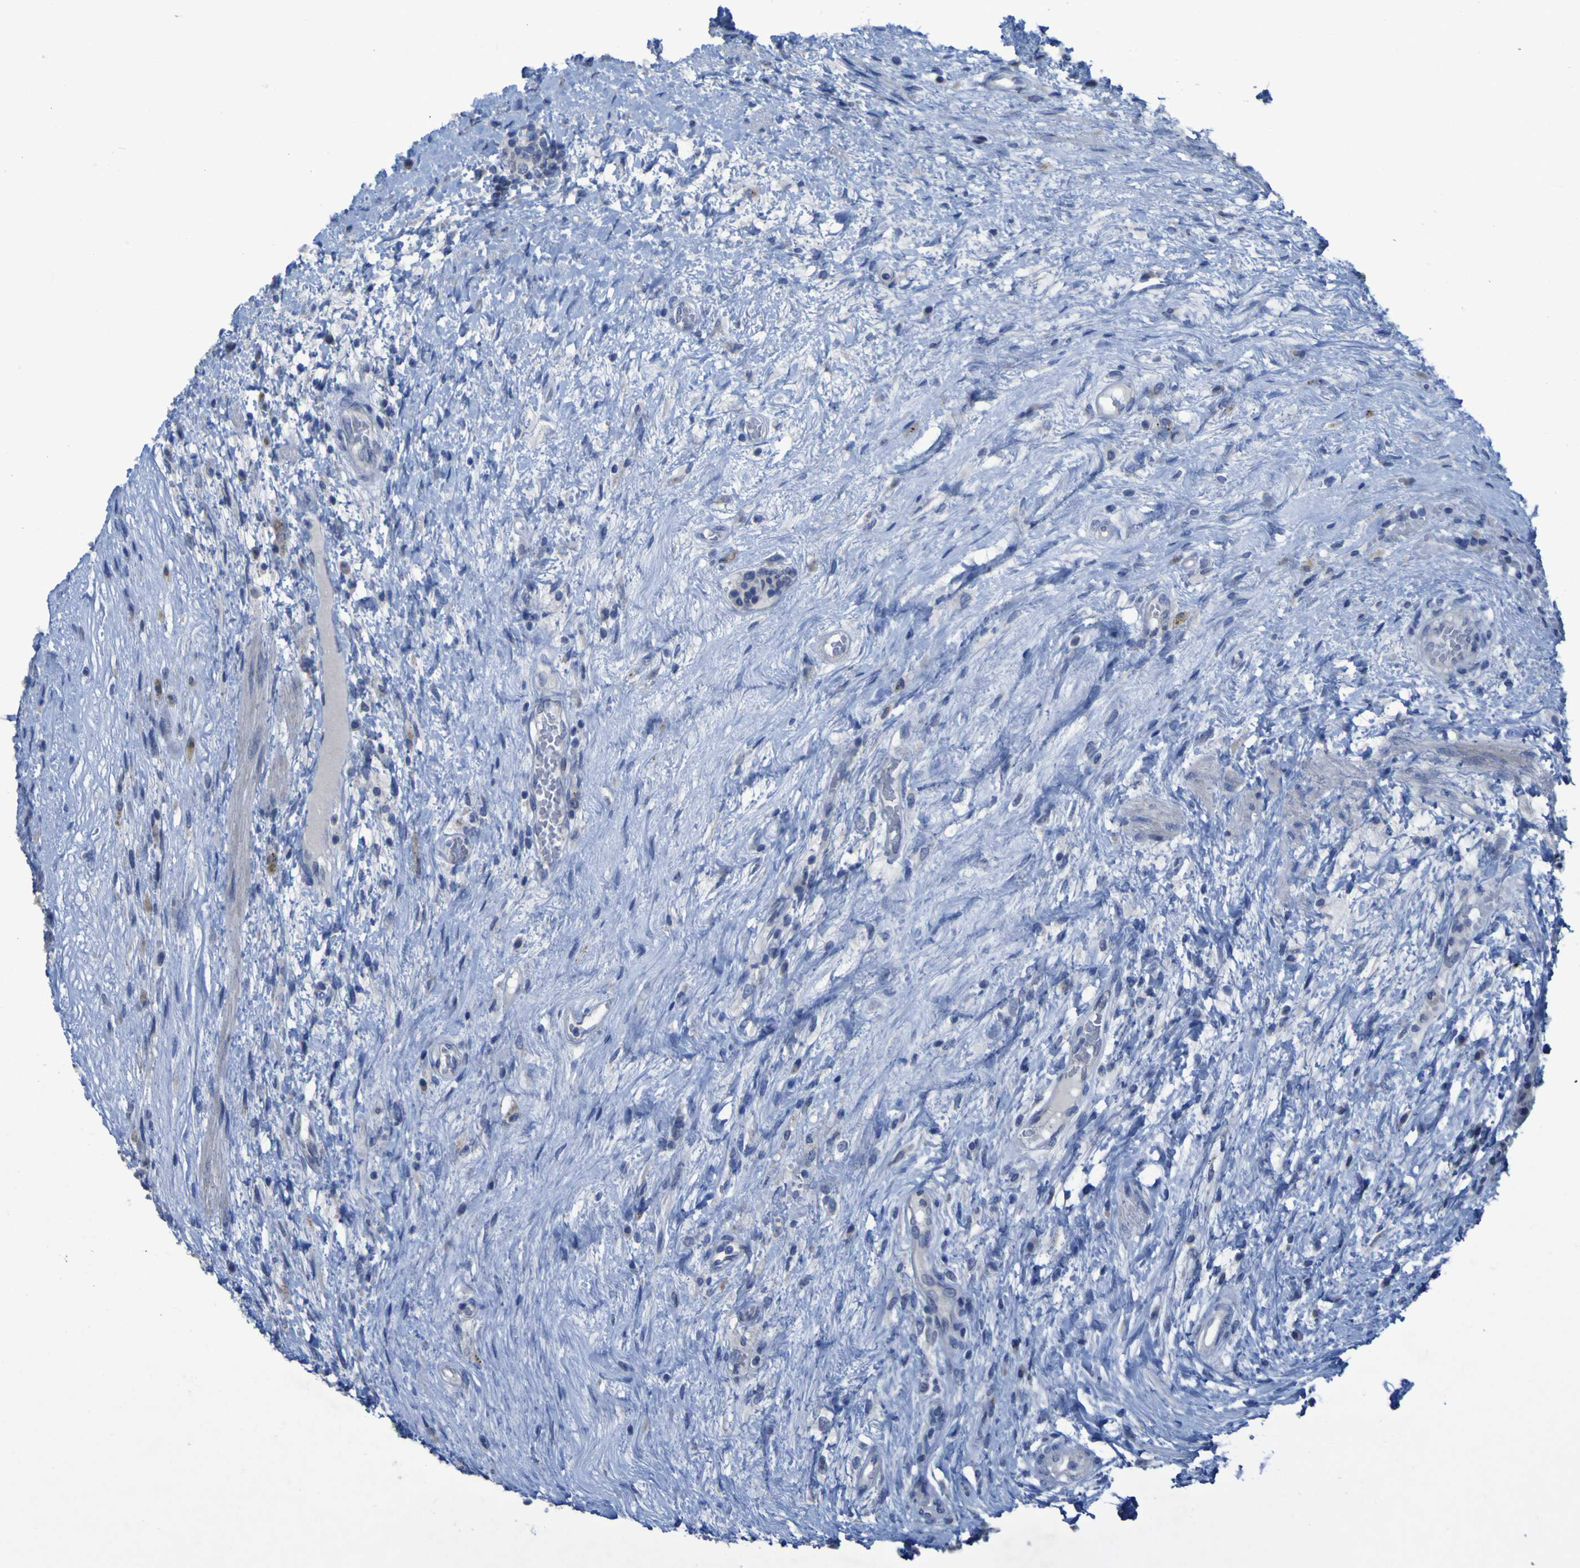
{"staining": {"intensity": "moderate", "quantity": "<25%", "location": "cytoplasmic/membranous"}, "tissue": "testis cancer", "cell_type": "Tumor cells", "image_type": "cancer", "snomed": [{"axis": "morphology", "description": "Carcinoma, Embryonal, NOS"}, {"axis": "topography", "description": "Testis"}], "caption": "The immunohistochemical stain shows moderate cytoplasmic/membranous staining in tumor cells of embryonal carcinoma (testis) tissue. Immunohistochemistry stains the protein in brown and the nuclei are stained blue.", "gene": "CLDN18", "patient": {"sex": "male", "age": 26}}